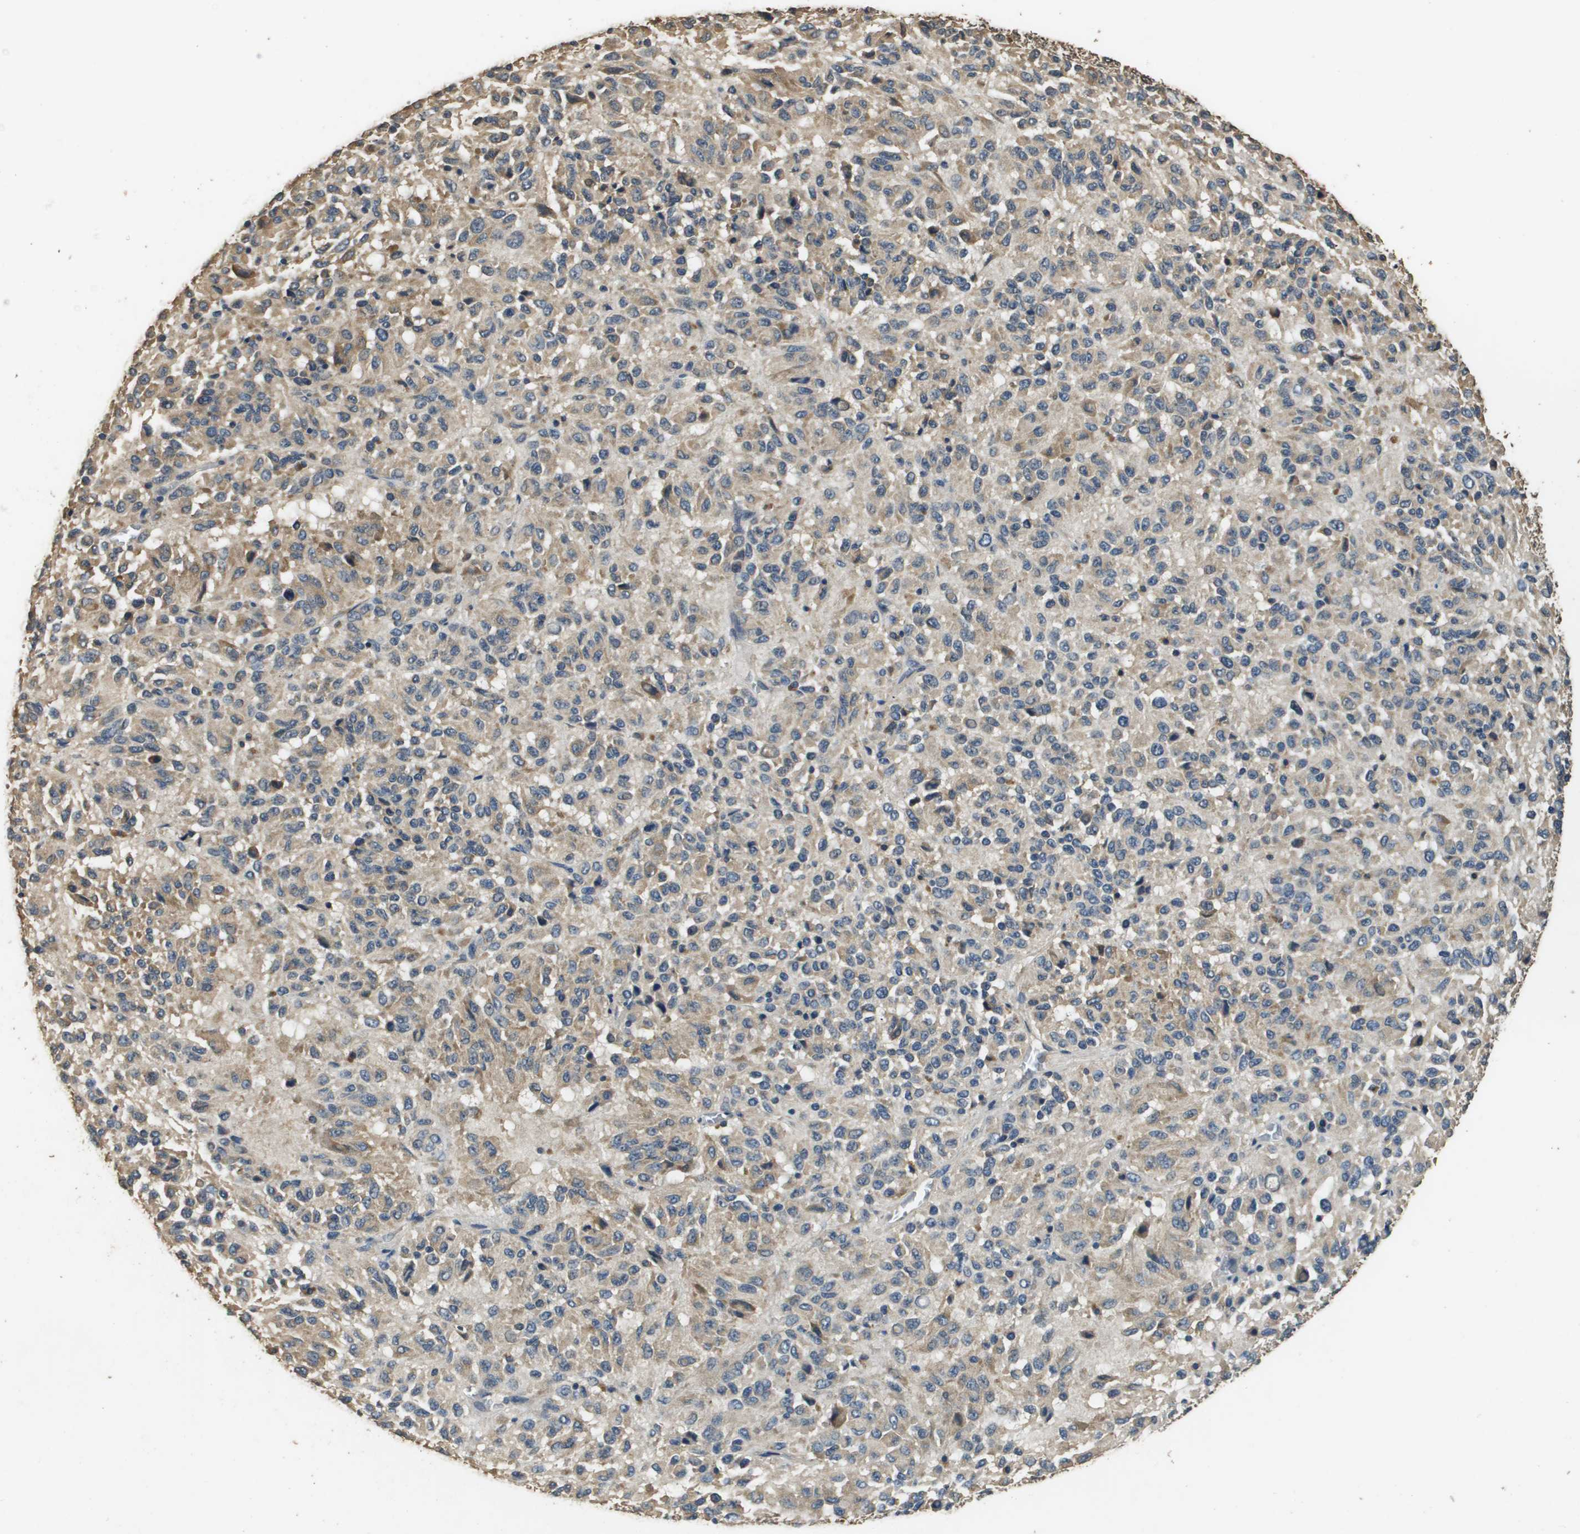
{"staining": {"intensity": "weak", "quantity": "25%-75%", "location": "cytoplasmic/membranous"}, "tissue": "melanoma", "cell_type": "Tumor cells", "image_type": "cancer", "snomed": [{"axis": "morphology", "description": "Malignant melanoma, Metastatic site"}, {"axis": "topography", "description": "Lung"}], "caption": "This histopathology image exhibits IHC staining of malignant melanoma (metastatic site), with low weak cytoplasmic/membranous expression in about 25%-75% of tumor cells.", "gene": "RAB6B", "patient": {"sex": "male", "age": 64}}